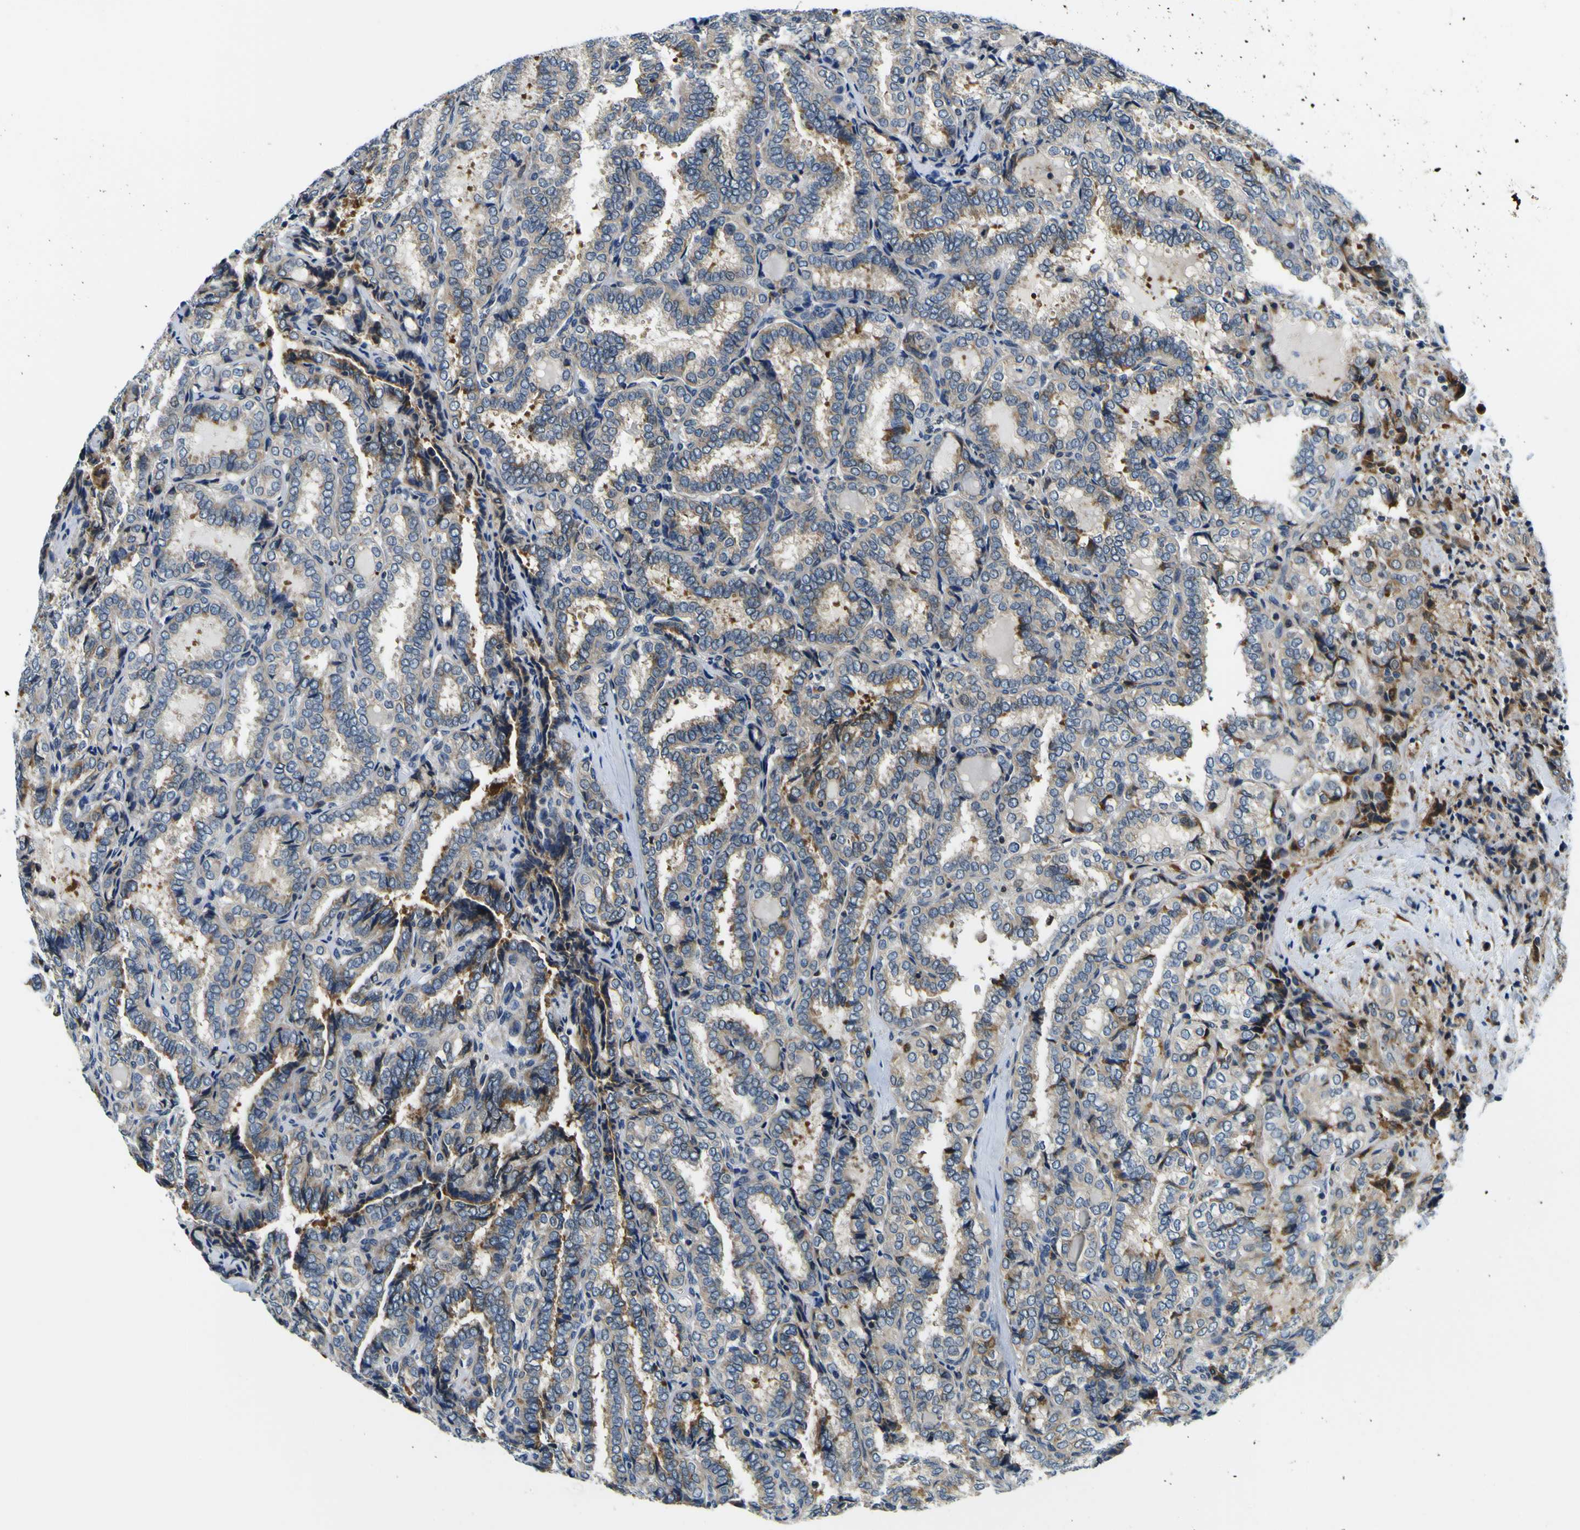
{"staining": {"intensity": "weak", "quantity": "25%-75%", "location": "cytoplasmic/membranous"}, "tissue": "thyroid cancer", "cell_type": "Tumor cells", "image_type": "cancer", "snomed": [{"axis": "morphology", "description": "Normal tissue, NOS"}, {"axis": "morphology", "description": "Papillary adenocarcinoma, NOS"}, {"axis": "topography", "description": "Thyroid gland"}], "caption": "Protein analysis of thyroid papillary adenocarcinoma tissue demonstrates weak cytoplasmic/membranous positivity in about 25%-75% of tumor cells.", "gene": "NLRP3", "patient": {"sex": "female", "age": 30}}